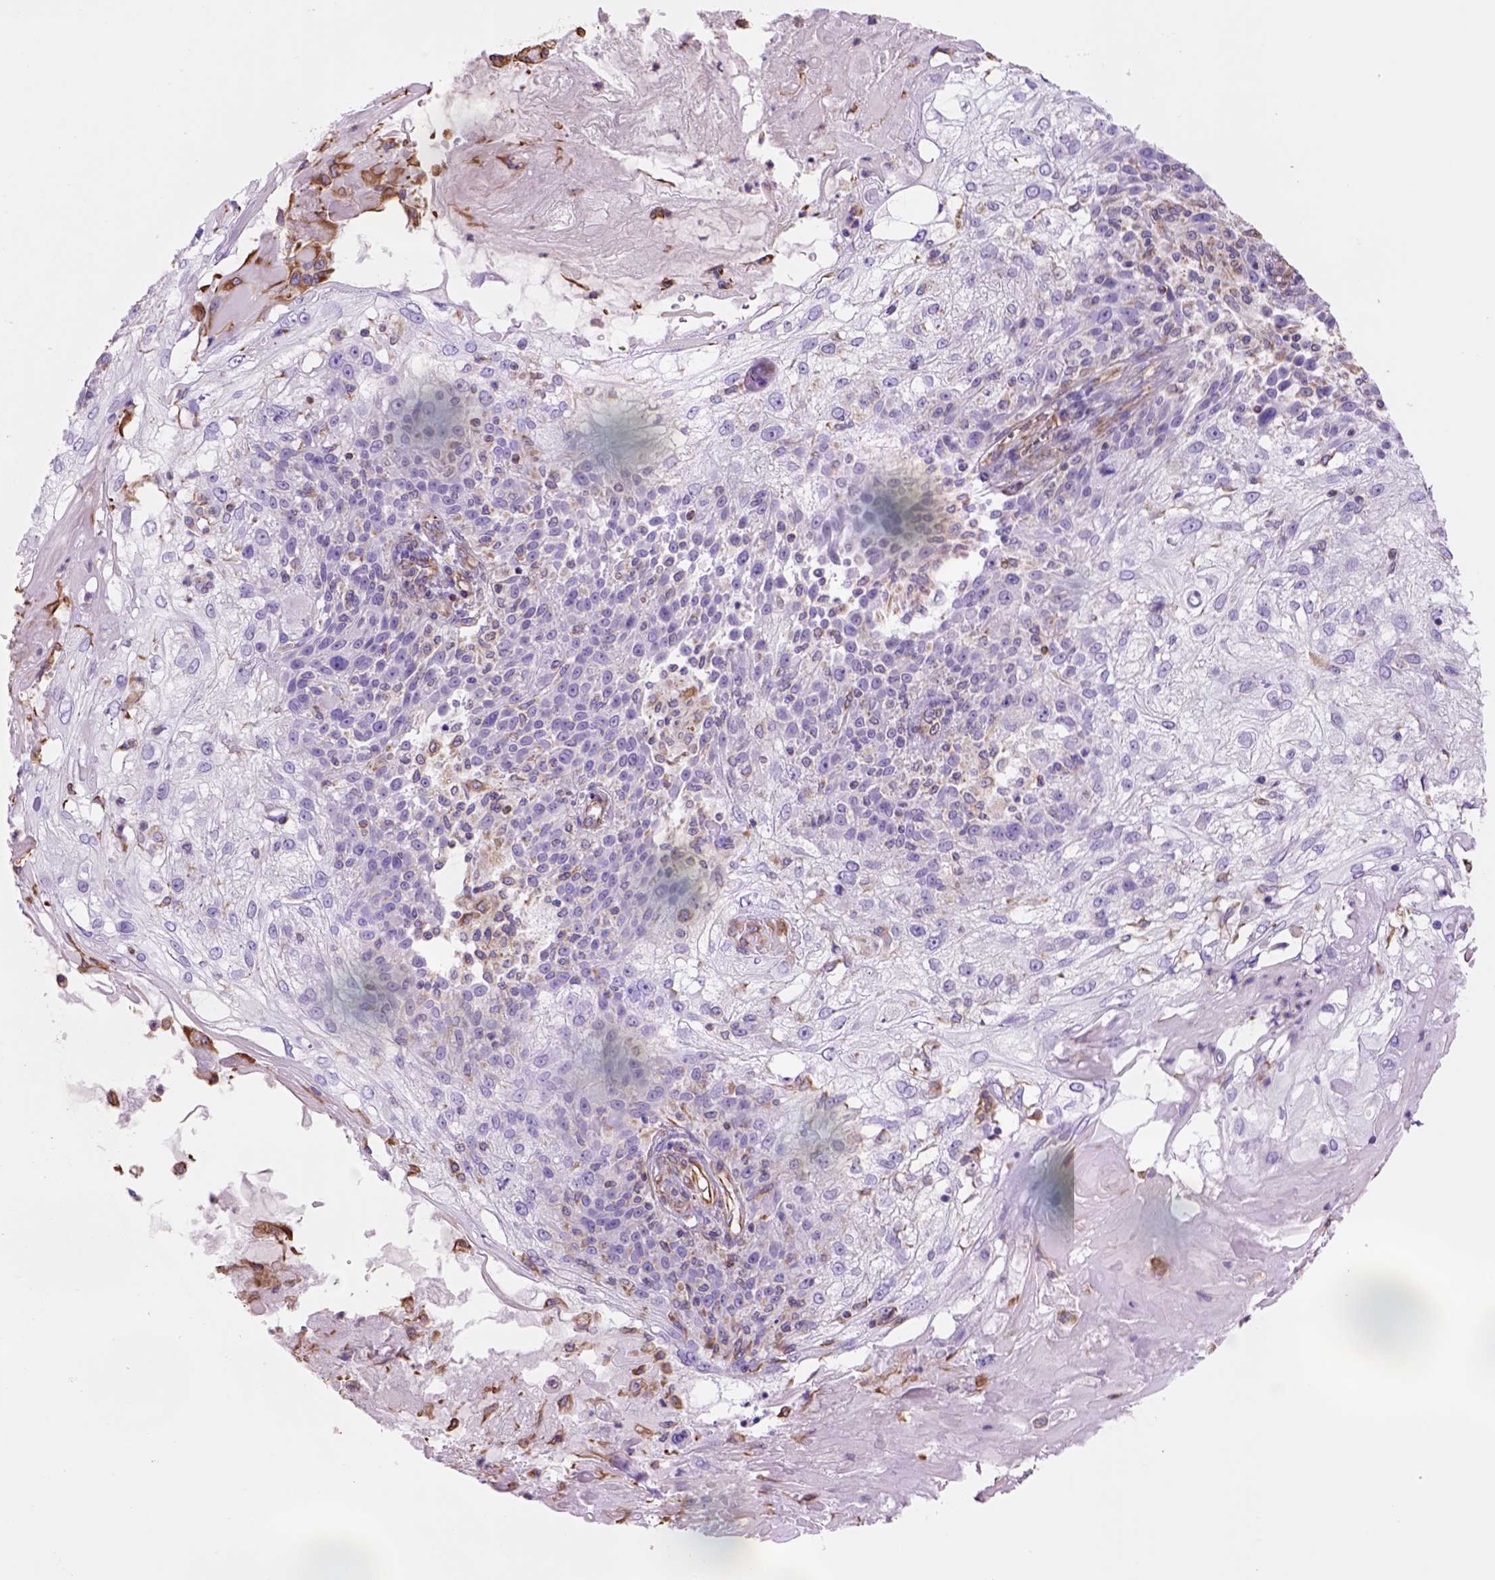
{"staining": {"intensity": "negative", "quantity": "none", "location": "none"}, "tissue": "skin cancer", "cell_type": "Tumor cells", "image_type": "cancer", "snomed": [{"axis": "morphology", "description": "Normal tissue, NOS"}, {"axis": "morphology", "description": "Squamous cell carcinoma, NOS"}, {"axis": "topography", "description": "Skin"}], "caption": "Tumor cells show no significant protein expression in skin cancer.", "gene": "ZZZ3", "patient": {"sex": "female", "age": 83}}